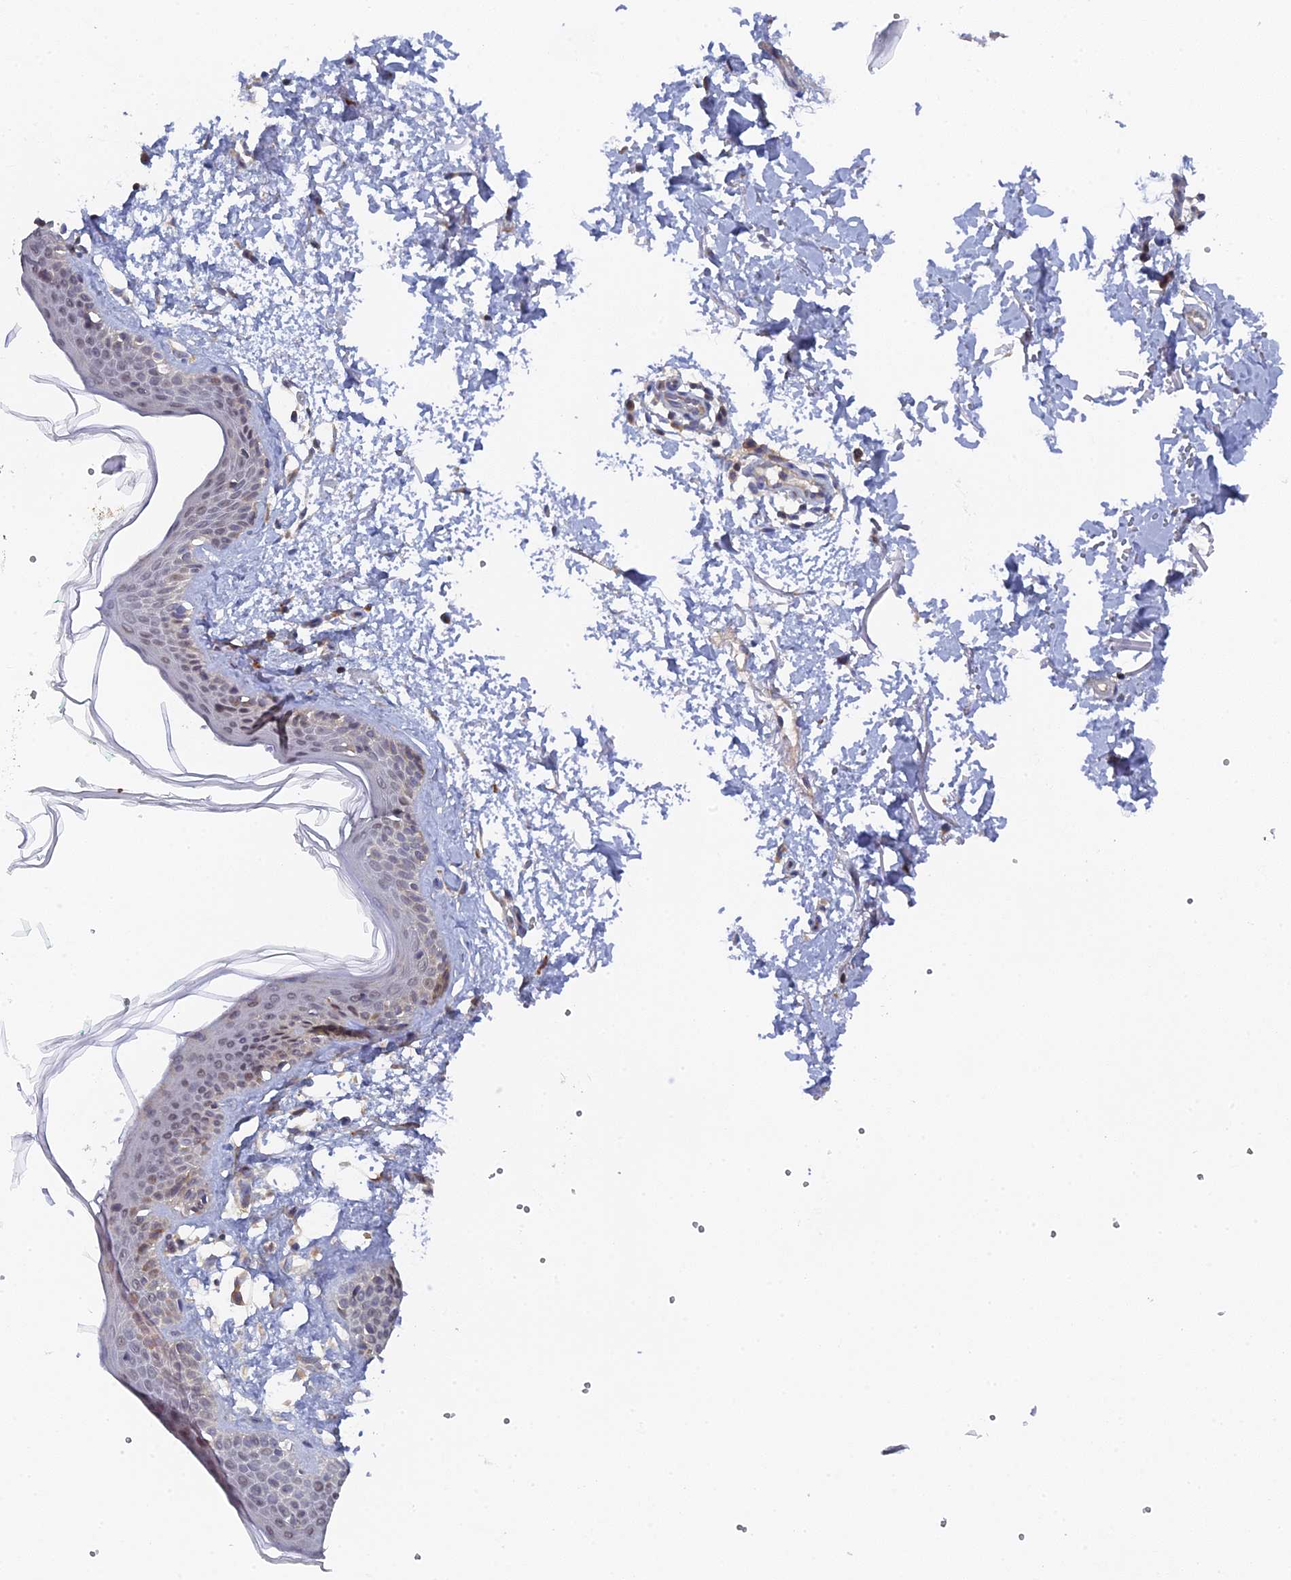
{"staining": {"intensity": "weak", "quantity": ">75%", "location": "cytoplasmic/membranous"}, "tissue": "skin", "cell_type": "Fibroblasts", "image_type": "normal", "snomed": [{"axis": "morphology", "description": "Normal tissue, NOS"}, {"axis": "topography", "description": "Skin"}], "caption": "Human skin stained for a protein (brown) shows weak cytoplasmic/membranous positive staining in approximately >75% of fibroblasts.", "gene": "MIGA2", "patient": {"sex": "male", "age": 66}}